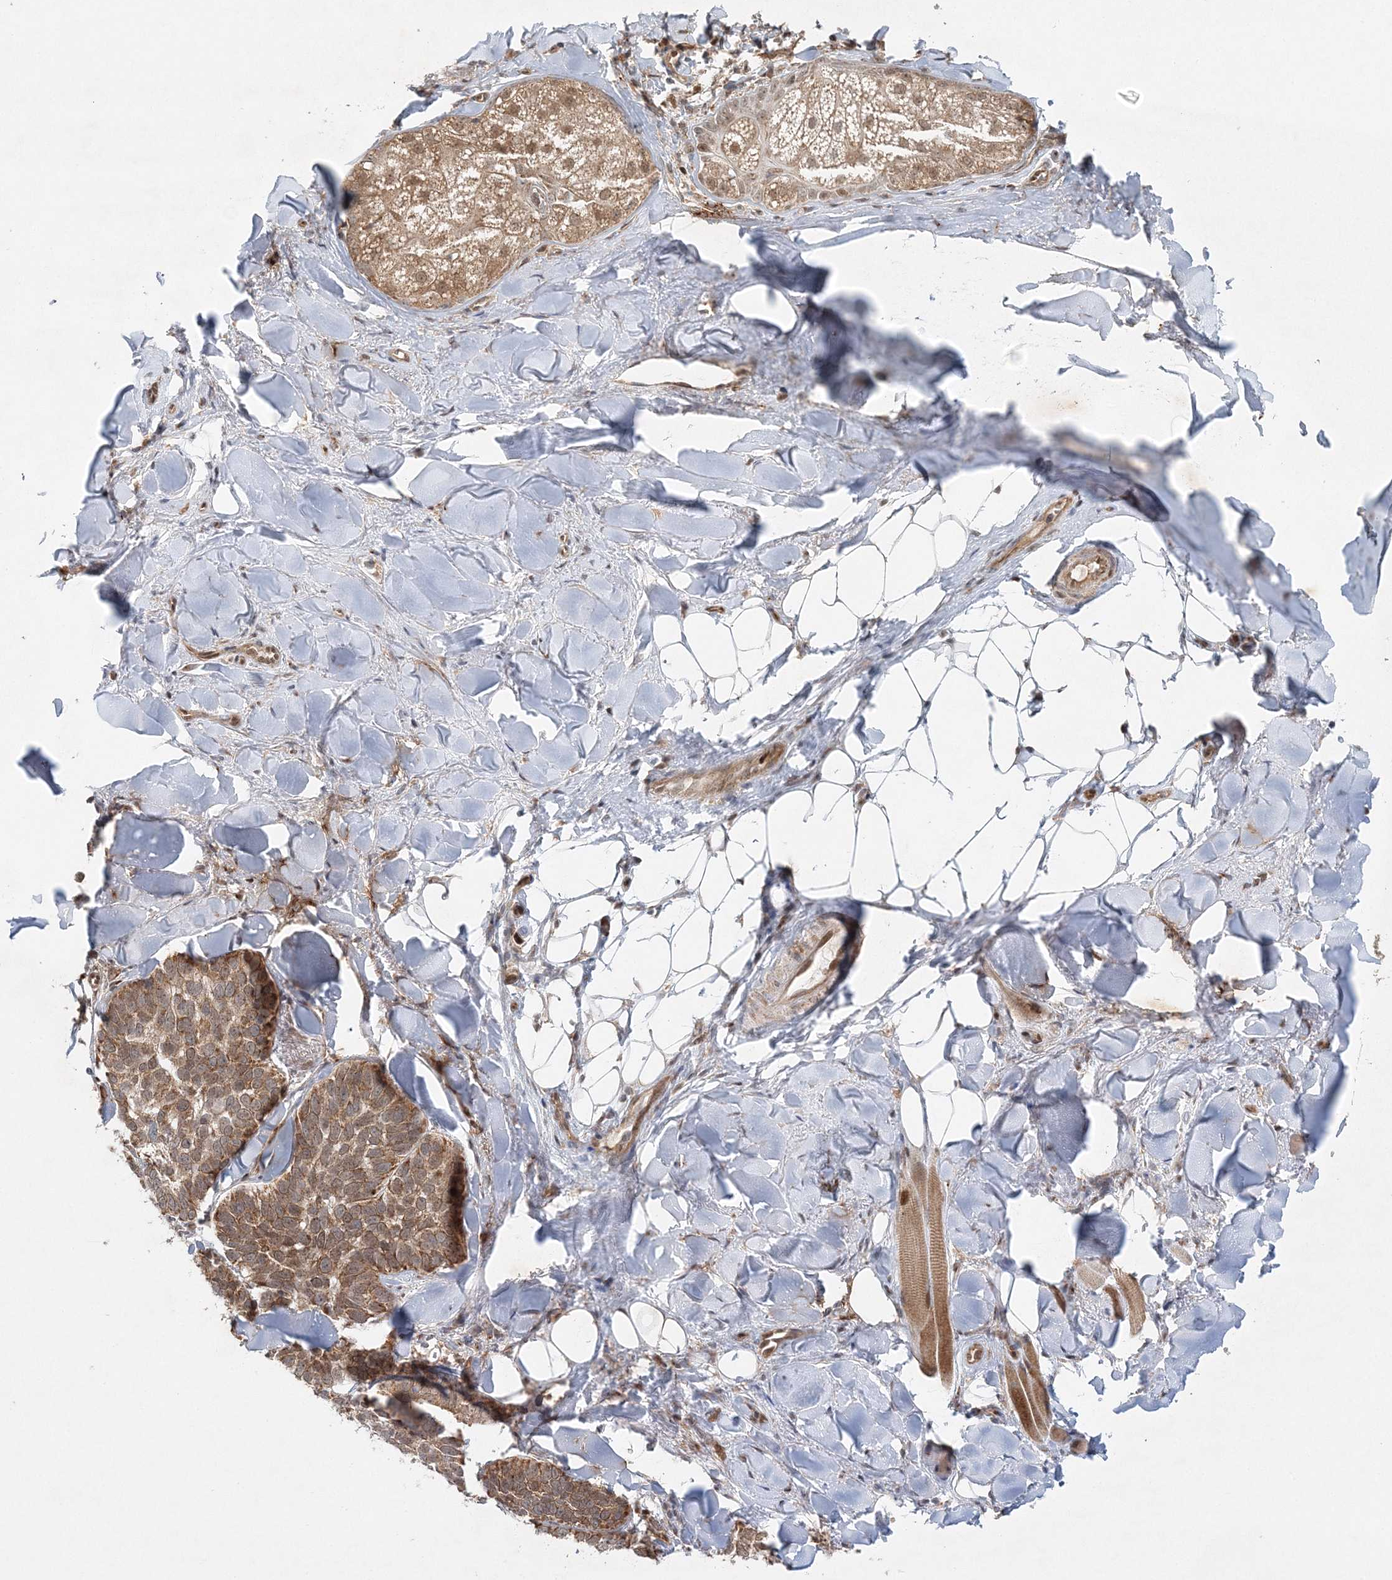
{"staining": {"intensity": "moderate", "quantity": ">75%", "location": "cytoplasmic/membranous"}, "tissue": "skin cancer", "cell_type": "Tumor cells", "image_type": "cancer", "snomed": [{"axis": "morphology", "description": "Basal cell carcinoma"}, {"axis": "topography", "description": "Skin"}], "caption": "Immunohistochemical staining of human skin cancer (basal cell carcinoma) exhibits medium levels of moderate cytoplasmic/membranous protein staining in approximately >75% of tumor cells.", "gene": "RAB11FIP2", "patient": {"sex": "male", "age": 62}}